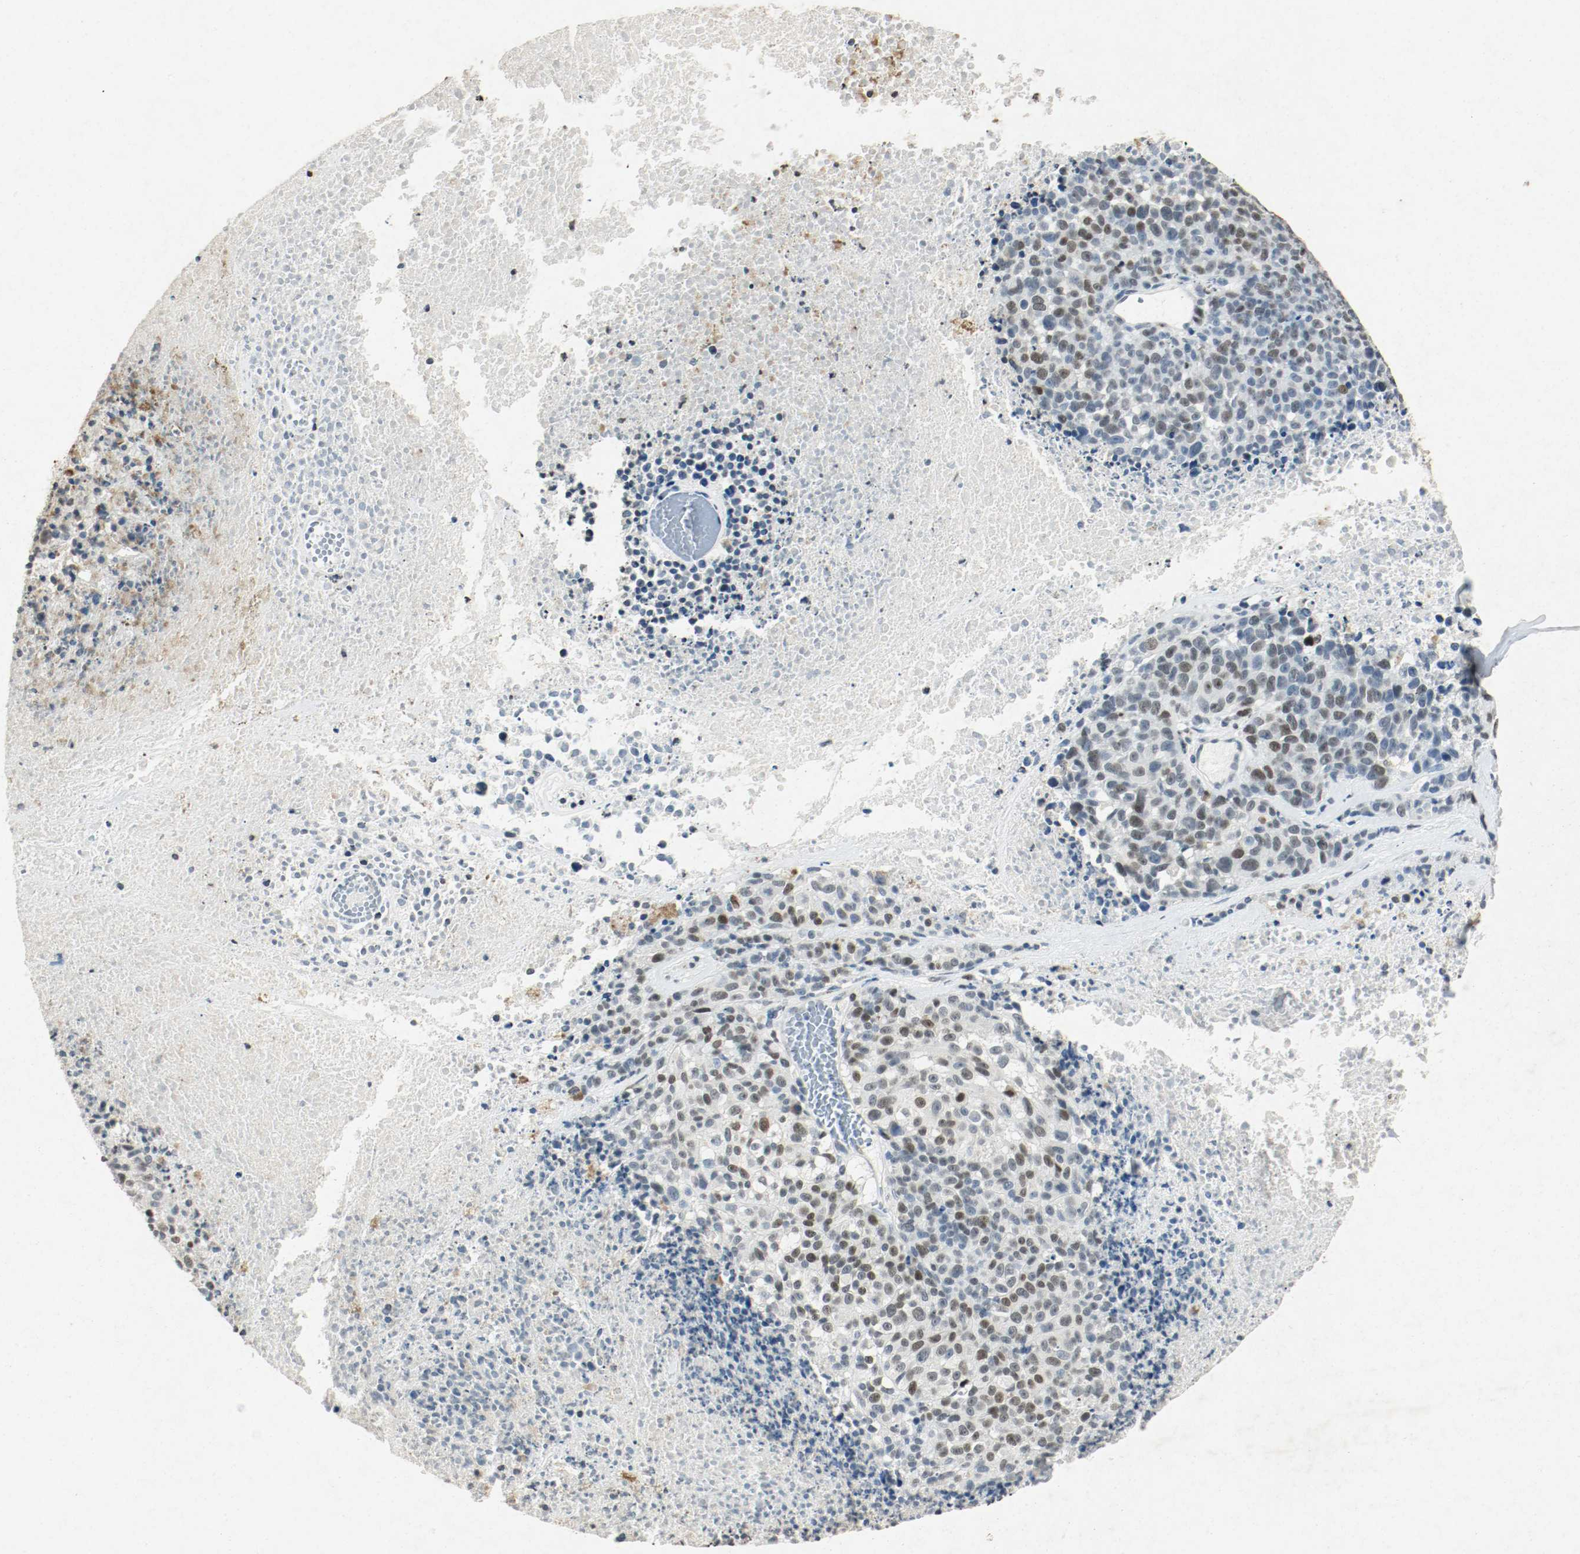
{"staining": {"intensity": "moderate", "quantity": ">75%", "location": "nuclear"}, "tissue": "melanoma", "cell_type": "Tumor cells", "image_type": "cancer", "snomed": [{"axis": "morphology", "description": "Malignant melanoma, Metastatic site"}, {"axis": "topography", "description": "Cerebral cortex"}], "caption": "Immunohistochemistry photomicrograph of human melanoma stained for a protein (brown), which shows medium levels of moderate nuclear staining in approximately >75% of tumor cells.", "gene": "DNMT1", "patient": {"sex": "female", "age": 52}}